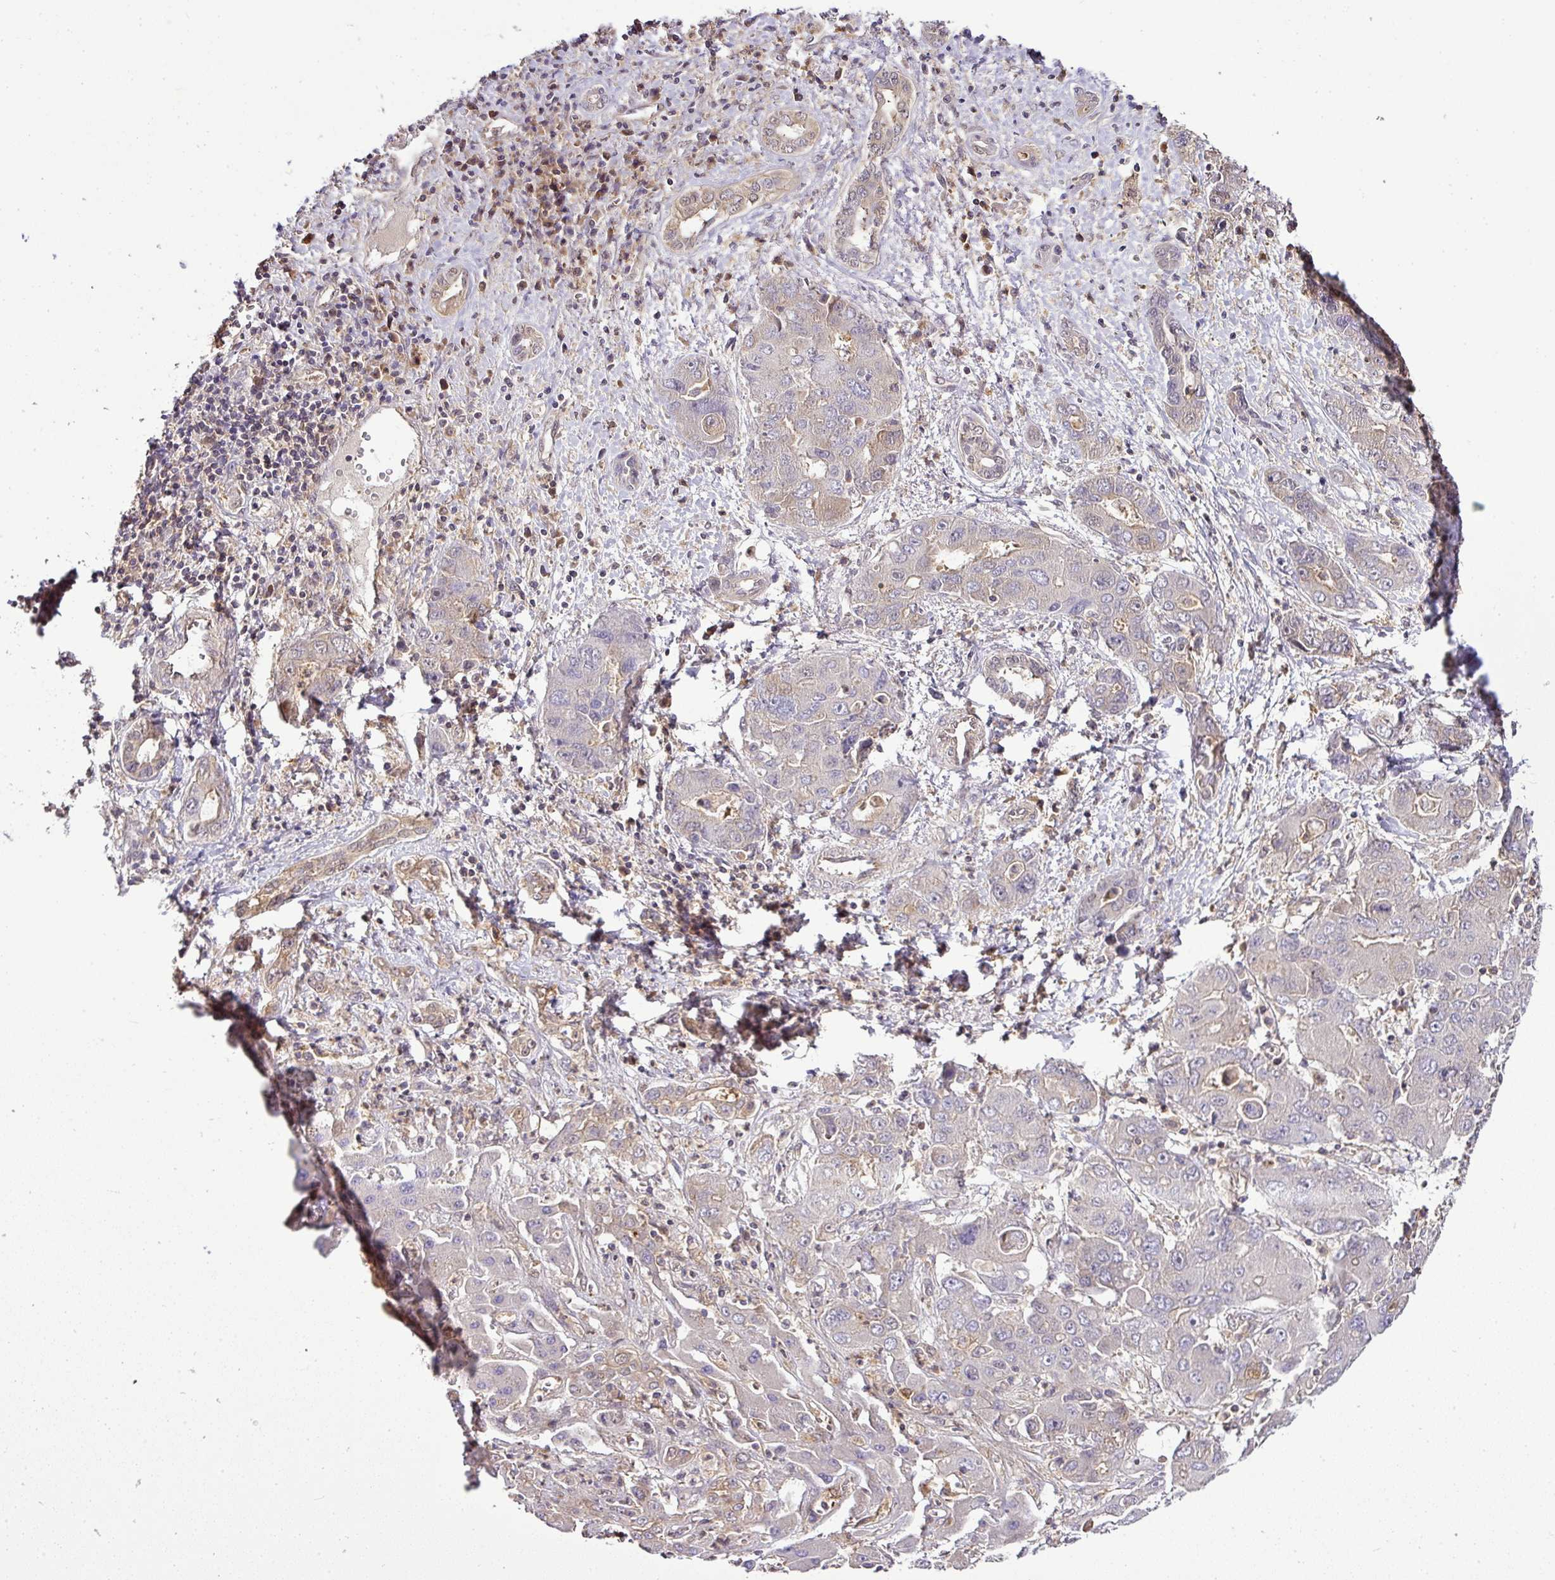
{"staining": {"intensity": "negative", "quantity": "none", "location": "none"}, "tissue": "liver cancer", "cell_type": "Tumor cells", "image_type": "cancer", "snomed": [{"axis": "morphology", "description": "Cholangiocarcinoma"}, {"axis": "topography", "description": "Liver"}], "caption": "Image shows no significant protein staining in tumor cells of liver cancer (cholangiocarcinoma).", "gene": "TMEM107", "patient": {"sex": "male", "age": 67}}